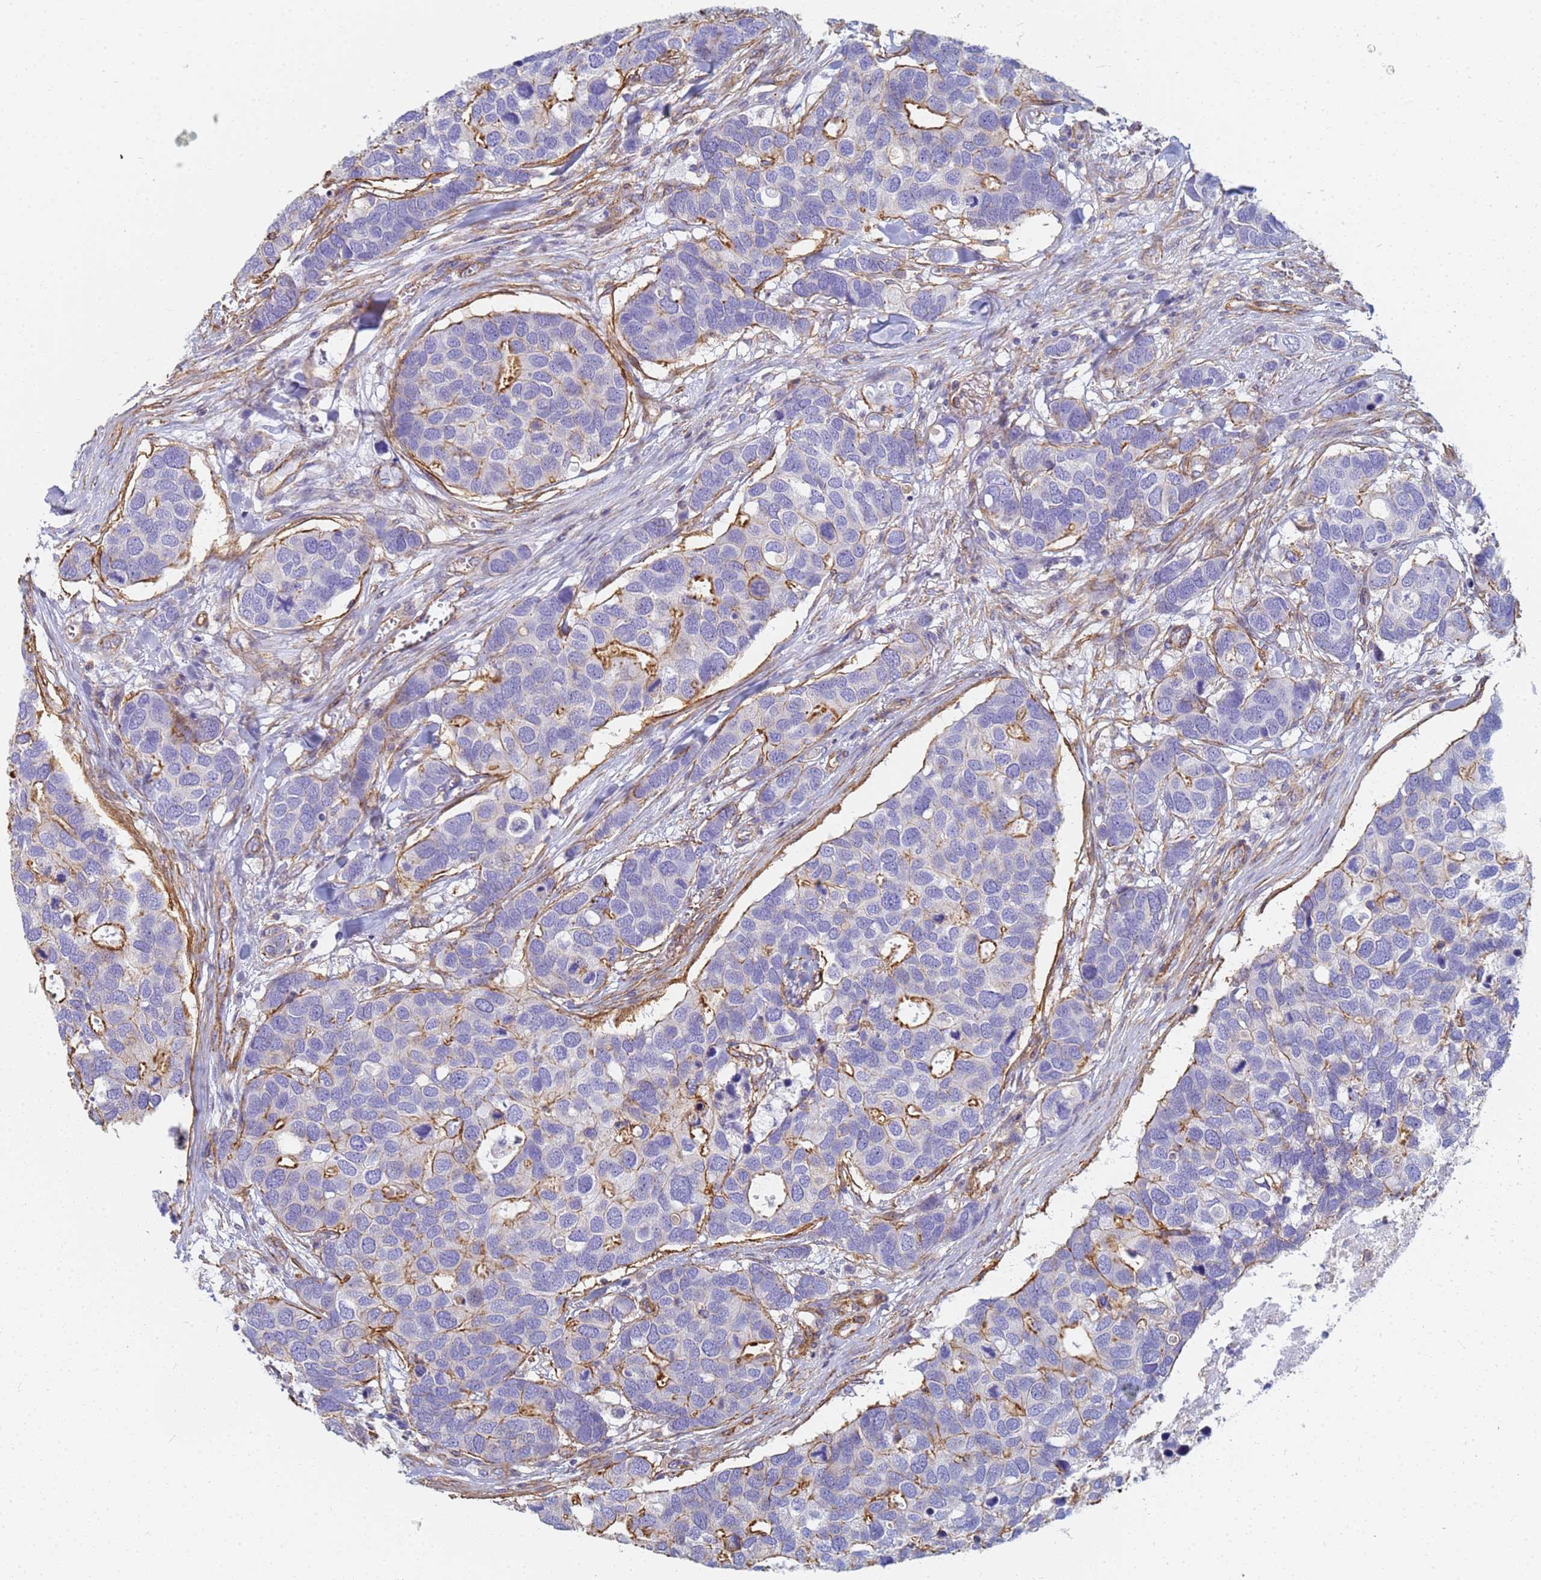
{"staining": {"intensity": "moderate", "quantity": "25%-75%", "location": "cytoplasmic/membranous"}, "tissue": "breast cancer", "cell_type": "Tumor cells", "image_type": "cancer", "snomed": [{"axis": "morphology", "description": "Duct carcinoma"}, {"axis": "topography", "description": "Breast"}], "caption": "Protein expression analysis of human breast cancer reveals moderate cytoplasmic/membranous staining in about 25%-75% of tumor cells.", "gene": "TPM1", "patient": {"sex": "female", "age": 83}}